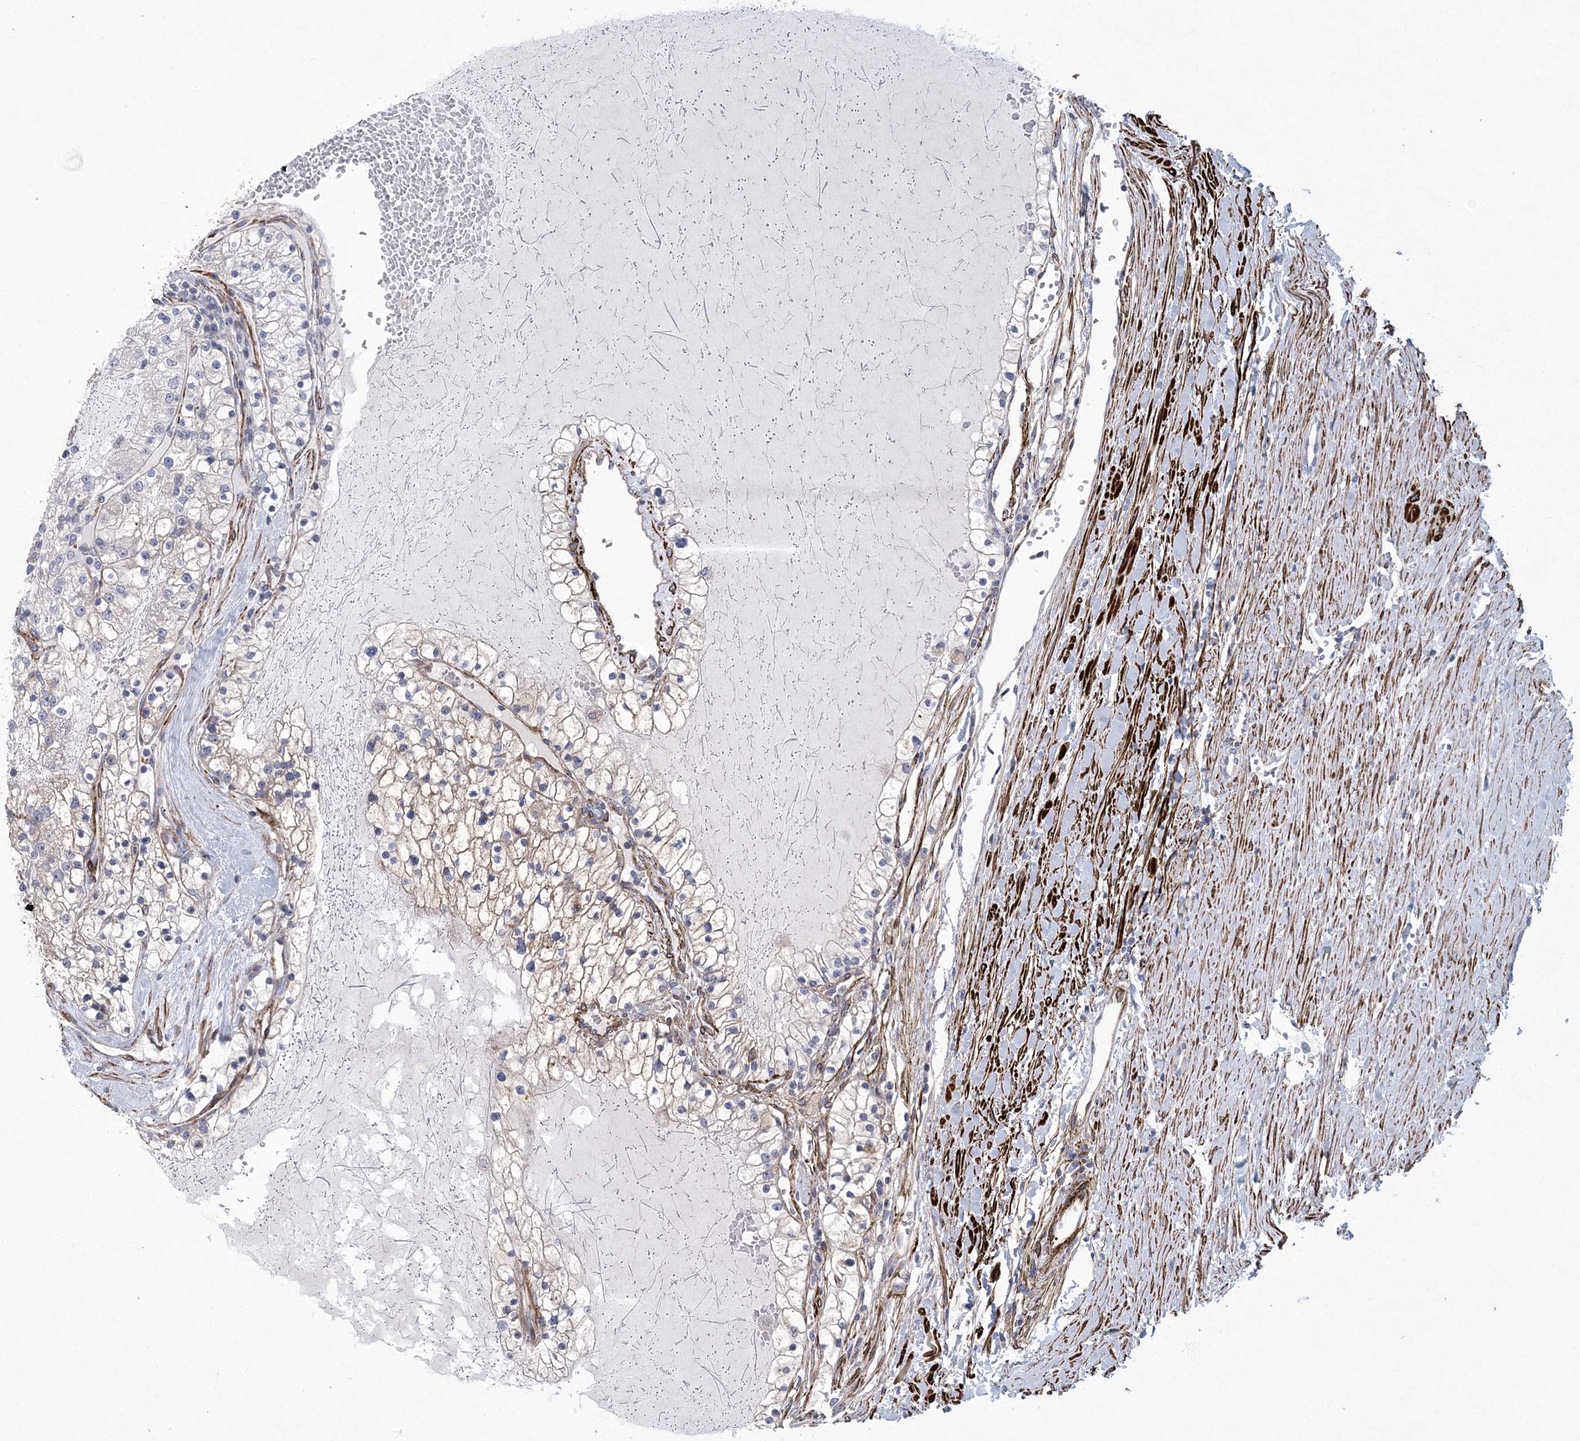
{"staining": {"intensity": "weak", "quantity": "<25%", "location": "cytoplasmic/membranous"}, "tissue": "renal cancer", "cell_type": "Tumor cells", "image_type": "cancer", "snomed": [{"axis": "morphology", "description": "Normal tissue, NOS"}, {"axis": "morphology", "description": "Adenocarcinoma, NOS"}, {"axis": "topography", "description": "Kidney"}], "caption": "An image of adenocarcinoma (renal) stained for a protein reveals no brown staining in tumor cells.", "gene": "ARSJ", "patient": {"sex": "male", "age": 68}}